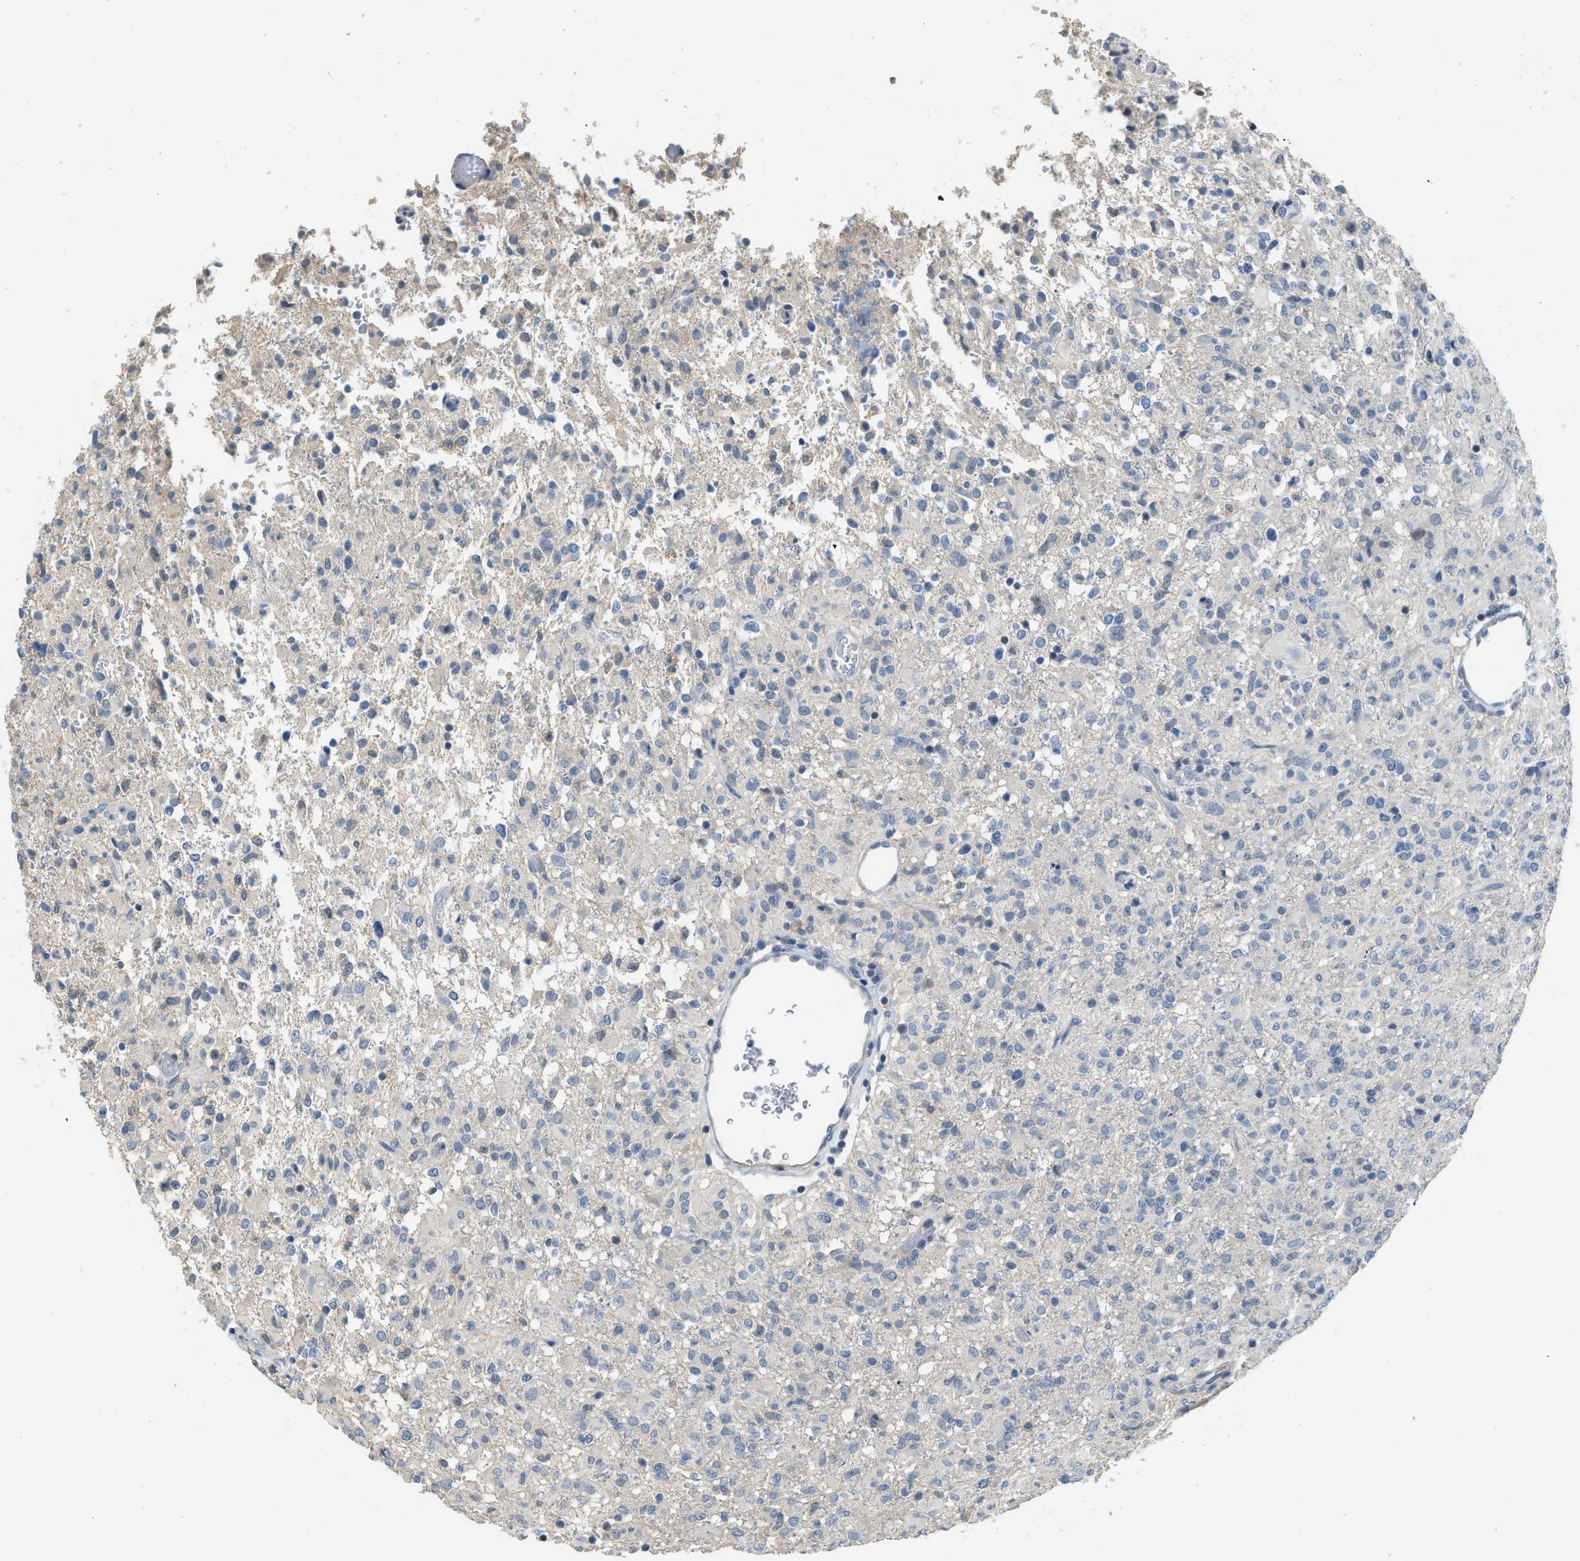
{"staining": {"intensity": "negative", "quantity": "none", "location": "none"}, "tissue": "glioma", "cell_type": "Tumor cells", "image_type": "cancer", "snomed": [{"axis": "morphology", "description": "Glioma, malignant, High grade"}, {"axis": "topography", "description": "Brain"}], "caption": "Immunohistochemical staining of malignant glioma (high-grade) demonstrates no significant expression in tumor cells.", "gene": "TMEM154", "patient": {"sex": "male", "age": 77}}